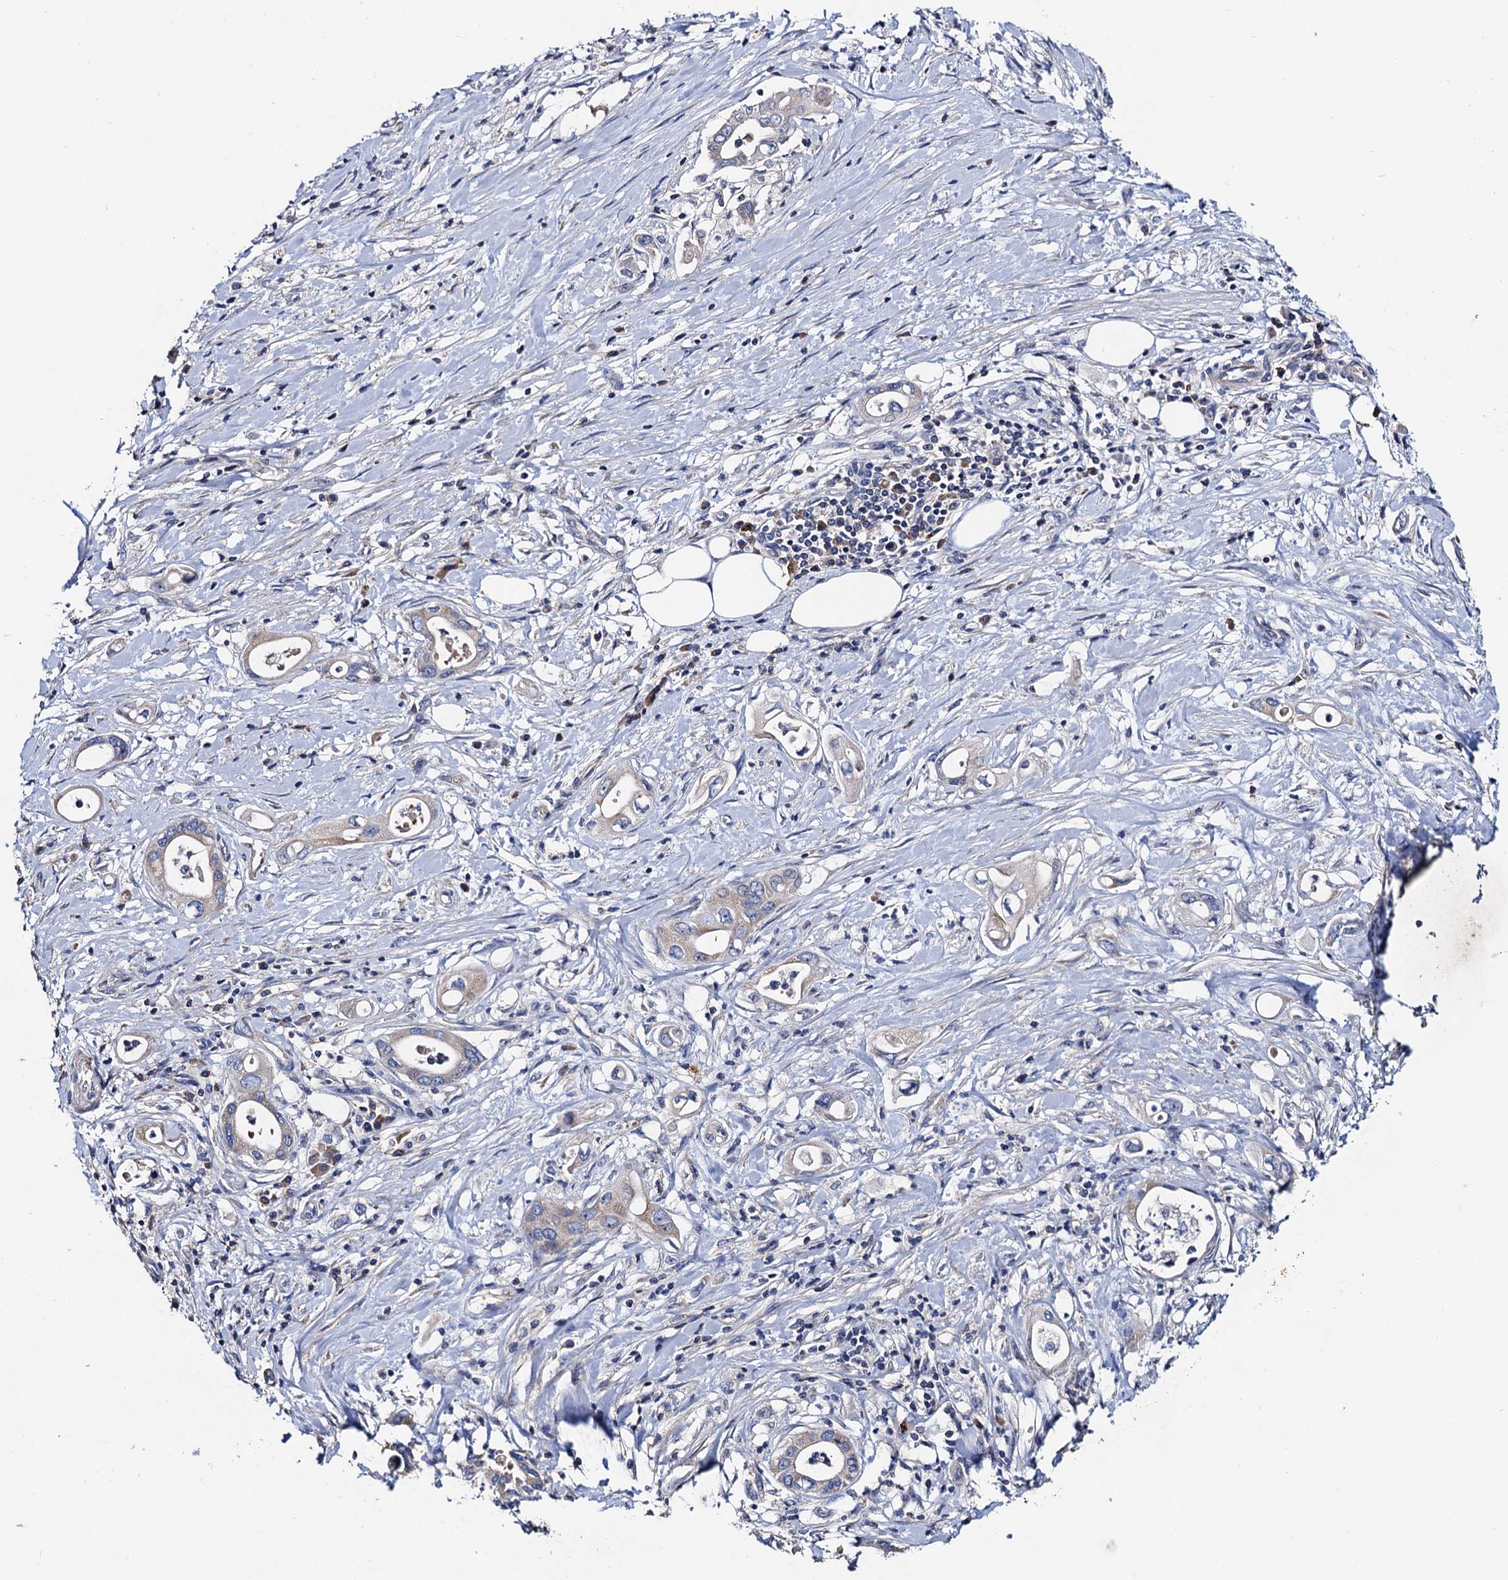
{"staining": {"intensity": "weak", "quantity": "<25%", "location": "cytoplasmic/membranous"}, "tissue": "pancreatic cancer", "cell_type": "Tumor cells", "image_type": "cancer", "snomed": [{"axis": "morphology", "description": "Adenocarcinoma, NOS"}, {"axis": "topography", "description": "Pancreas"}], "caption": "IHC micrograph of neoplastic tissue: pancreatic cancer (adenocarcinoma) stained with DAB demonstrates no significant protein staining in tumor cells.", "gene": "MRPL48", "patient": {"sex": "female", "age": 77}}